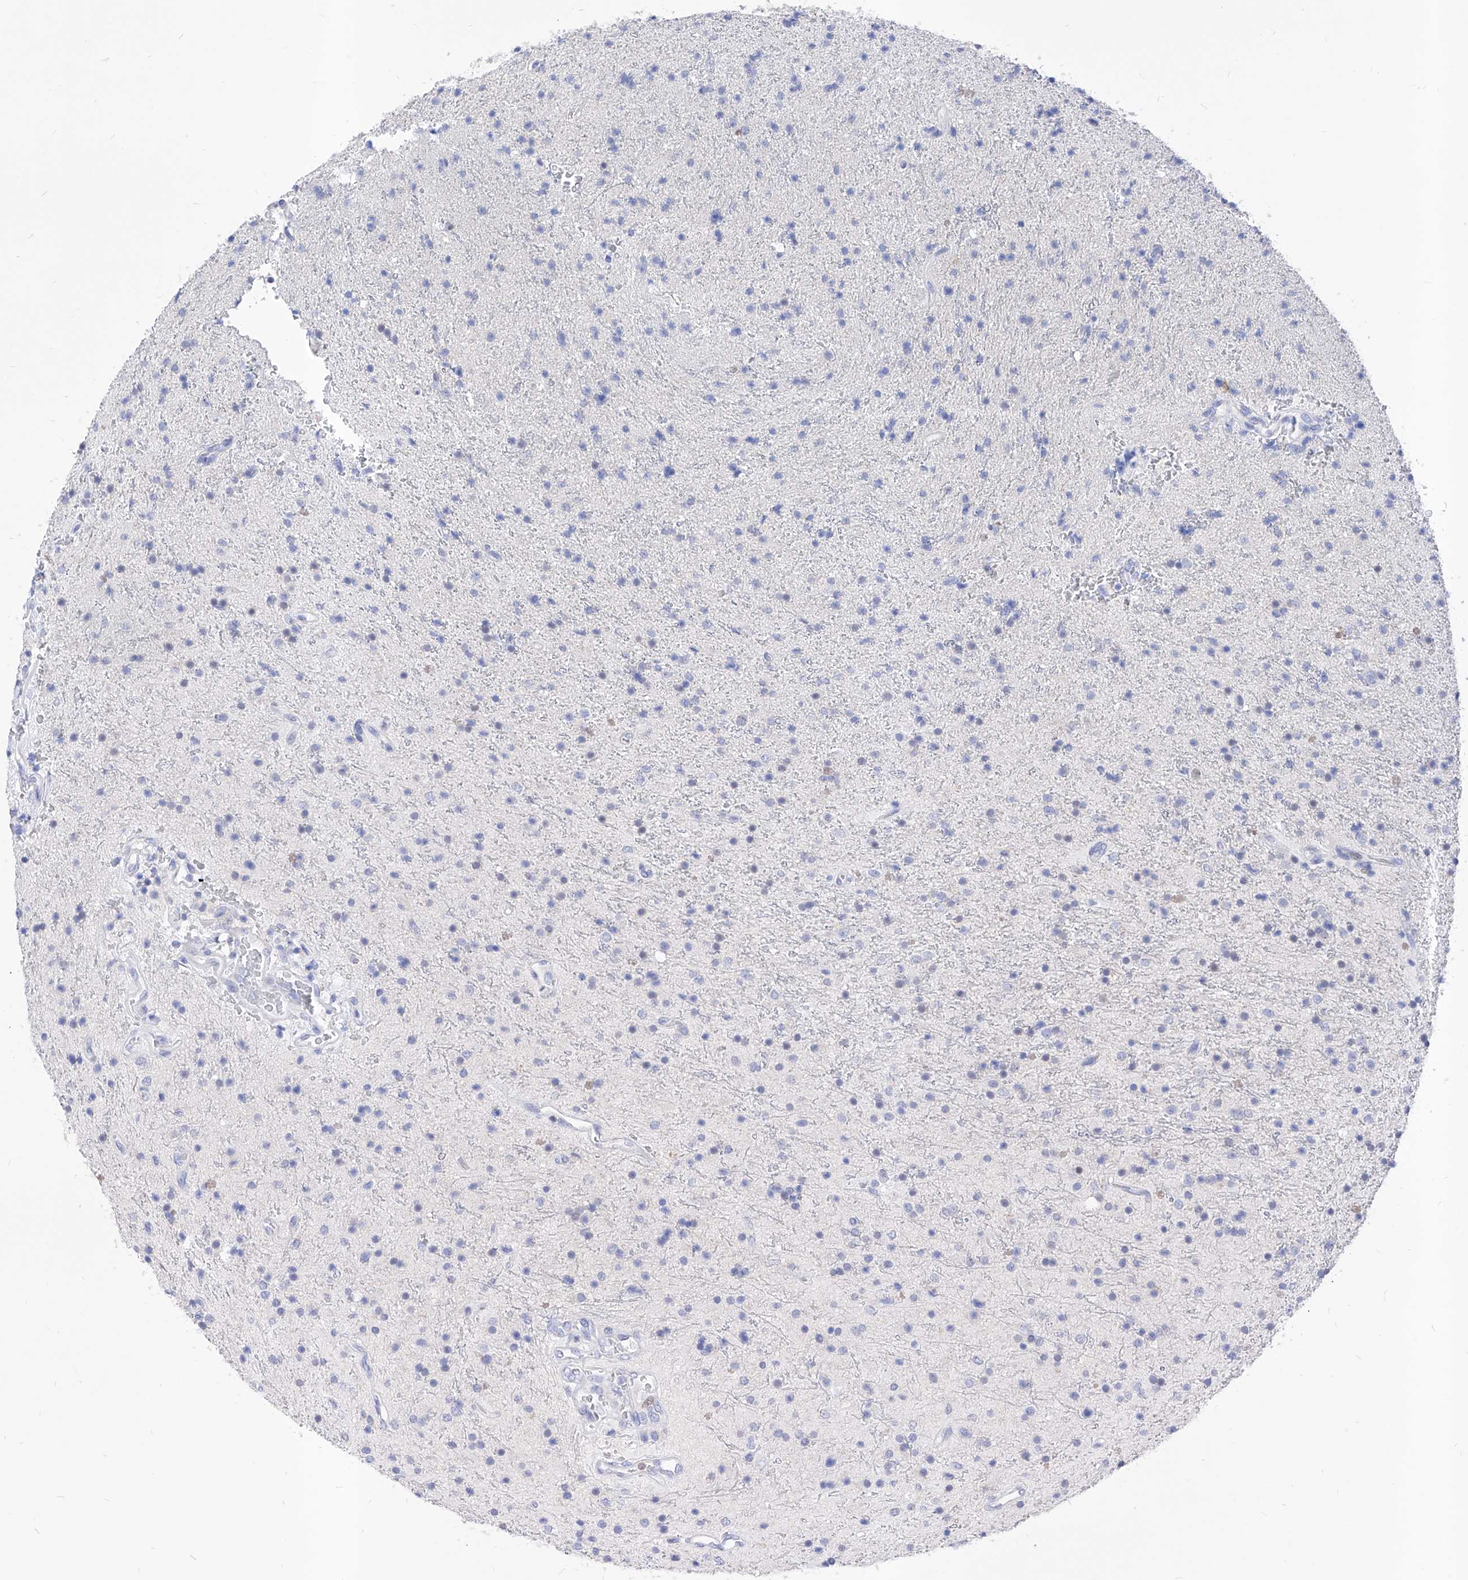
{"staining": {"intensity": "negative", "quantity": "none", "location": "none"}, "tissue": "glioma", "cell_type": "Tumor cells", "image_type": "cancer", "snomed": [{"axis": "morphology", "description": "Glioma, malignant, High grade"}, {"axis": "topography", "description": "Brain"}], "caption": "Immunohistochemical staining of malignant glioma (high-grade) demonstrates no significant staining in tumor cells.", "gene": "VAX1", "patient": {"sex": "male", "age": 34}}